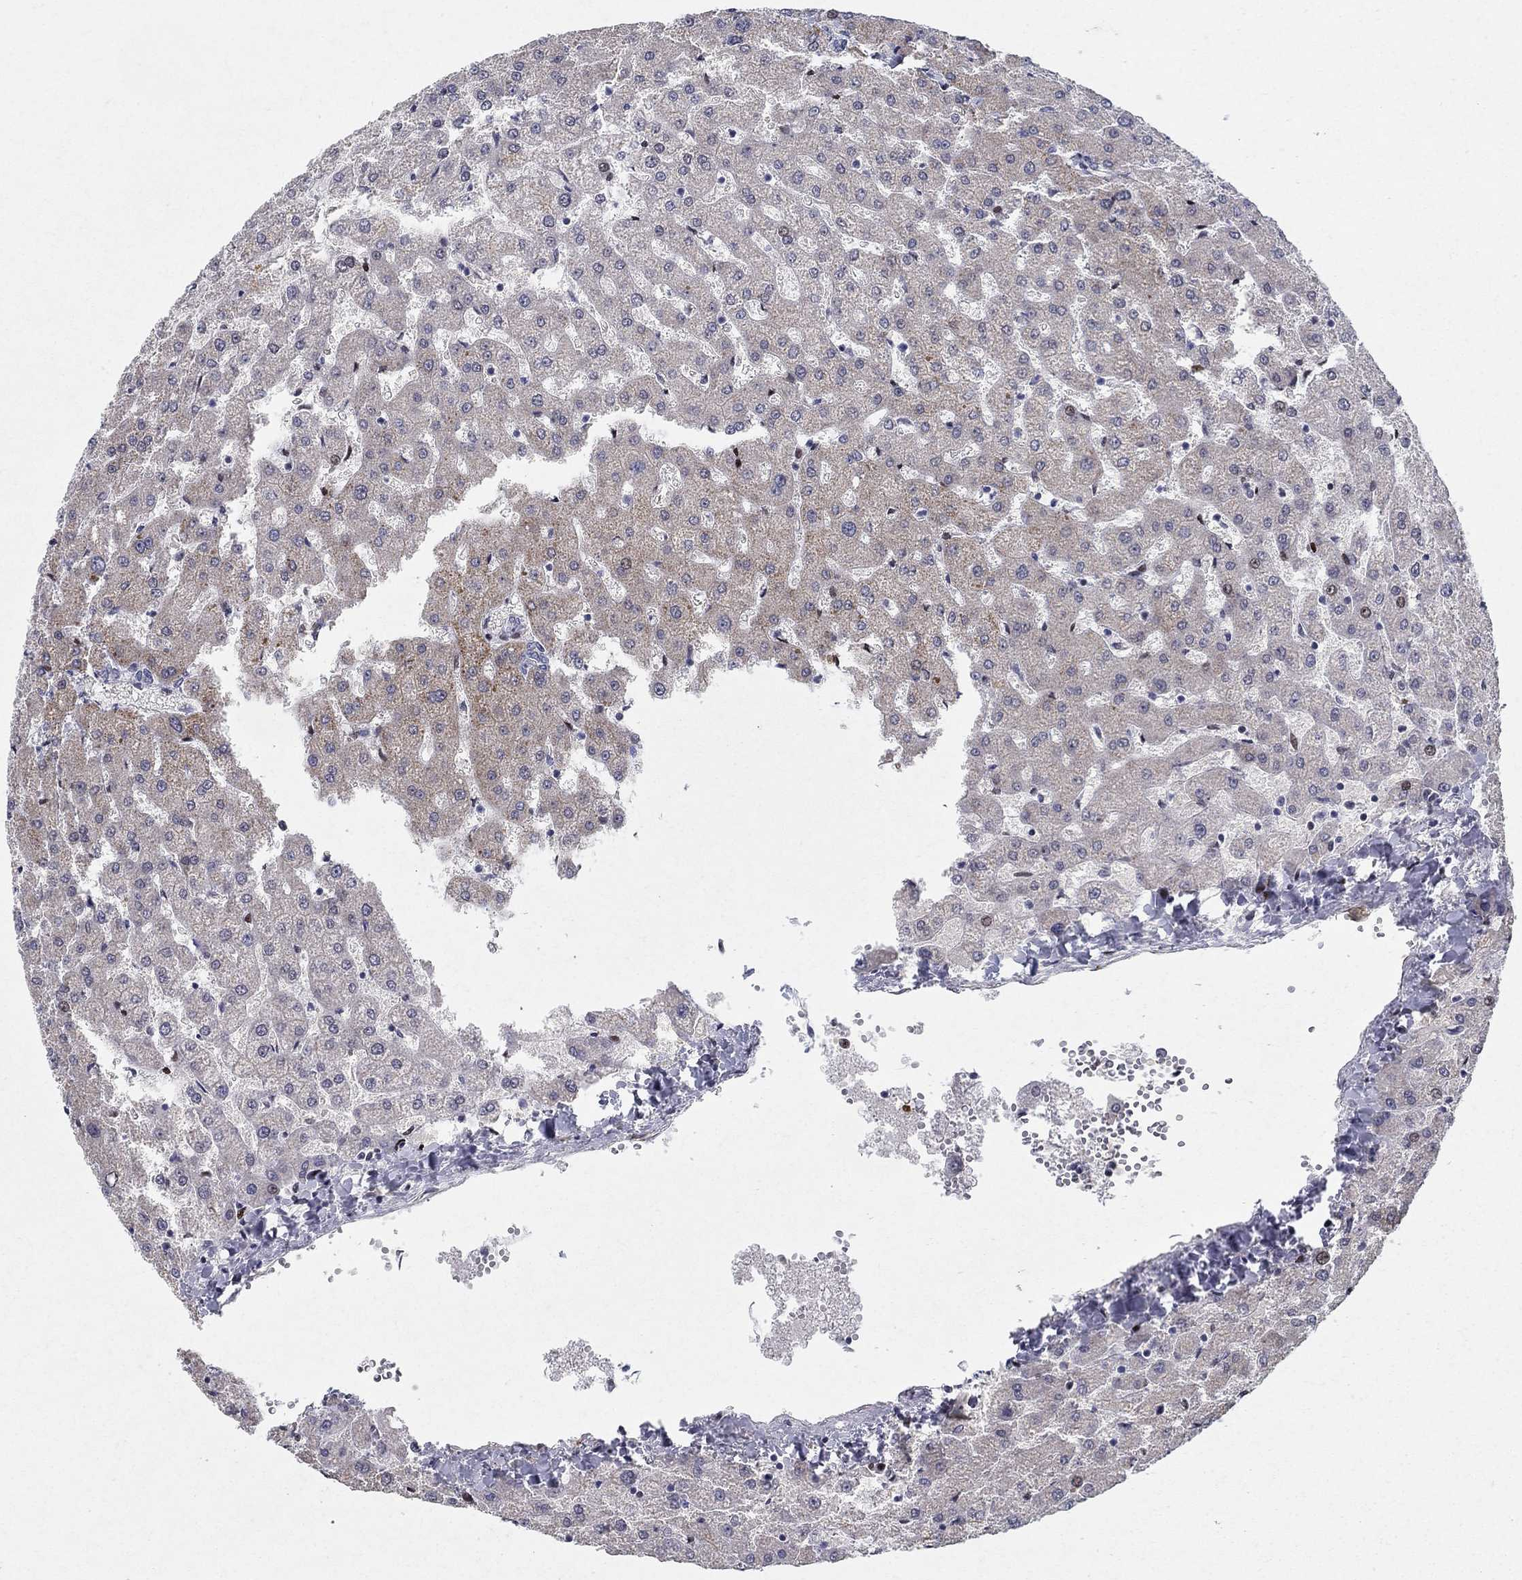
{"staining": {"intensity": "negative", "quantity": "none", "location": "none"}, "tissue": "liver", "cell_type": "Cholangiocytes", "image_type": "normal", "snomed": [{"axis": "morphology", "description": "Normal tissue, NOS"}, {"axis": "topography", "description": "Liver"}], "caption": "Cholangiocytes are negative for protein expression in normal human liver. (DAB immunohistochemistry (IHC) visualized using brightfield microscopy, high magnification).", "gene": "RAPGEF5", "patient": {"sex": "female", "age": 50}}